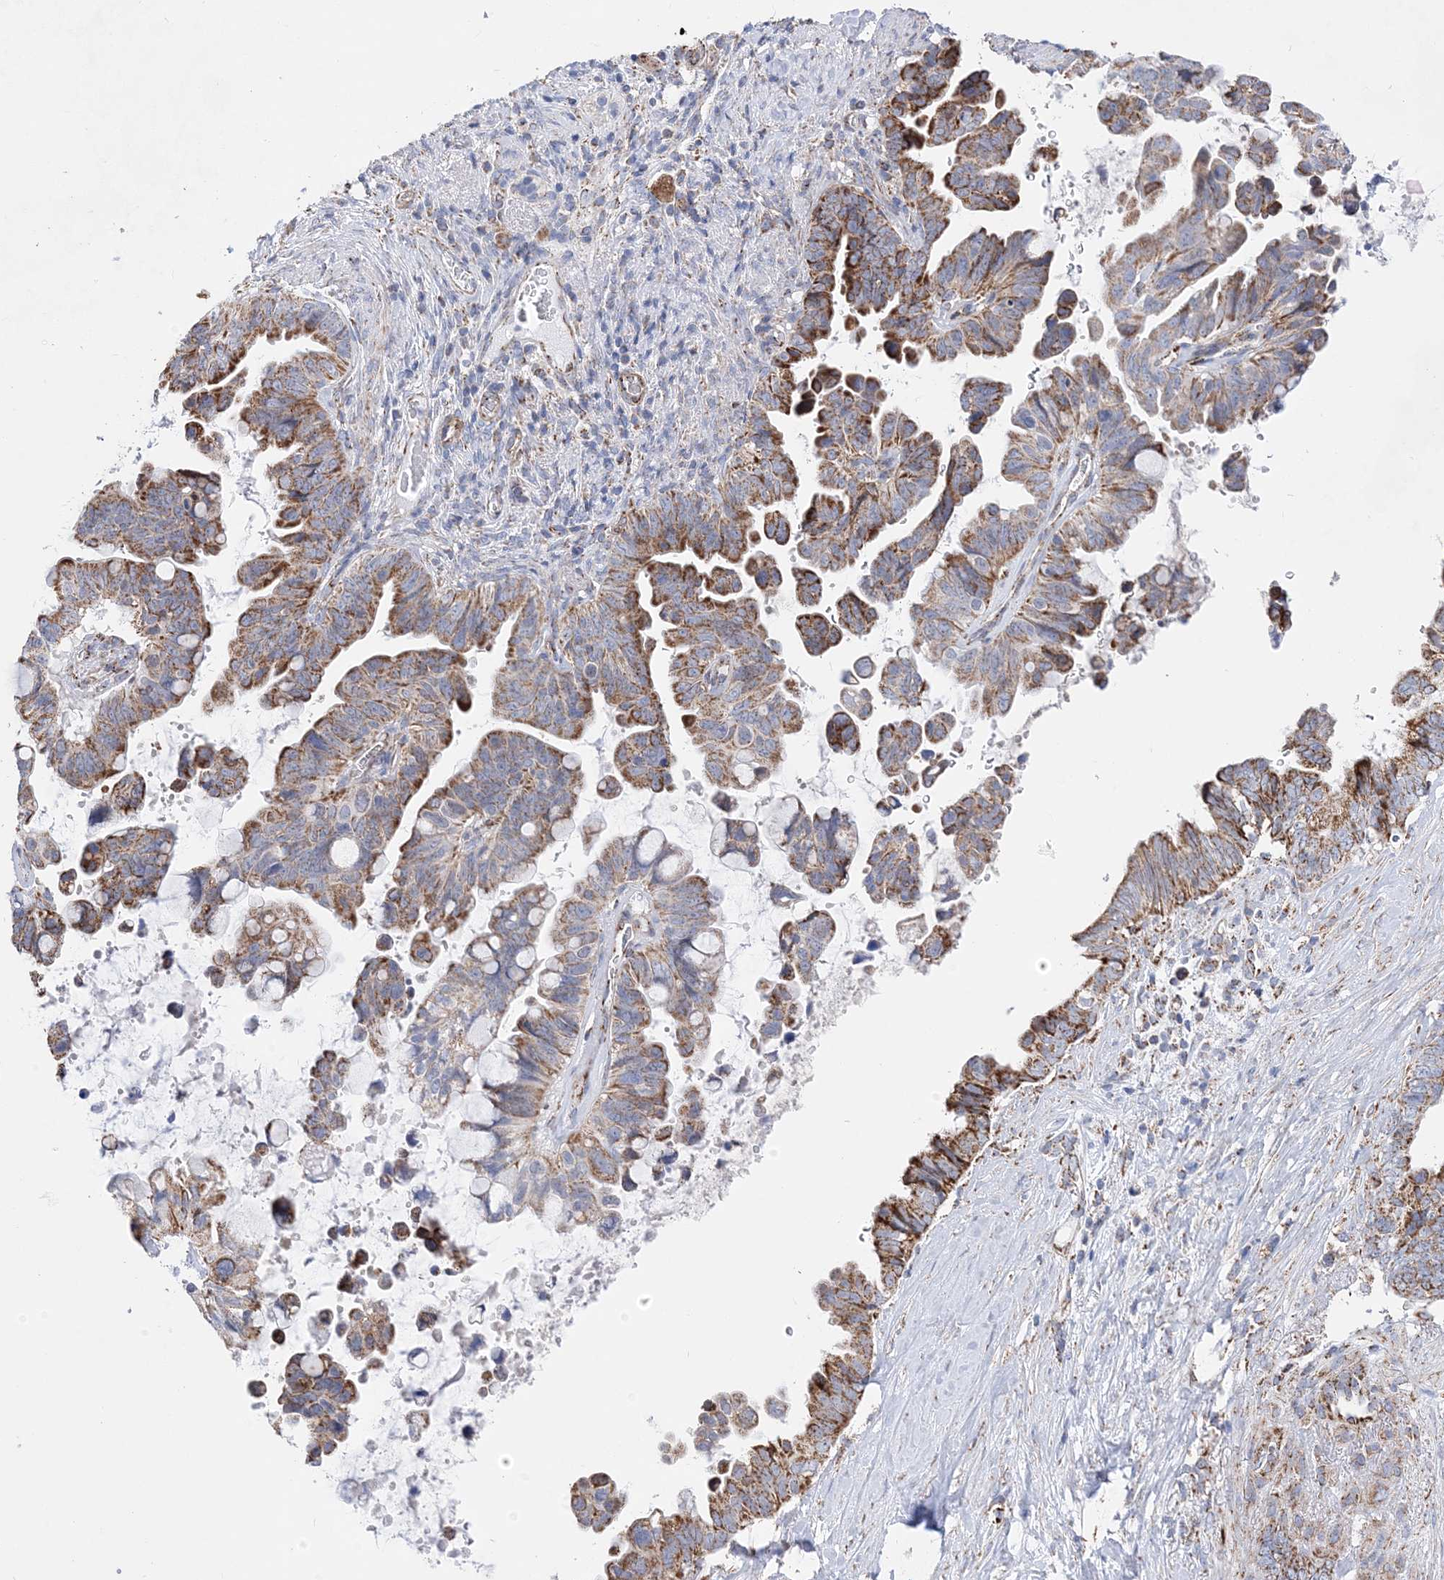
{"staining": {"intensity": "moderate", "quantity": ">75%", "location": "cytoplasmic/membranous"}, "tissue": "pancreatic cancer", "cell_type": "Tumor cells", "image_type": "cancer", "snomed": [{"axis": "morphology", "description": "Adenocarcinoma, NOS"}, {"axis": "topography", "description": "Pancreas"}], "caption": "Immunohistochemistry photomicrograph of neoplastic tissue: pancreatic cancer stained using immunohistochemistry exhibits medium levels of moderate protein expression localized specifically in the cytoplasmic/membranous of tumor cells, appearing as a cytoplasmic/membranous brown color.", "gene": "ACOT9", "patient": {"sex": "female", "age": 72}}